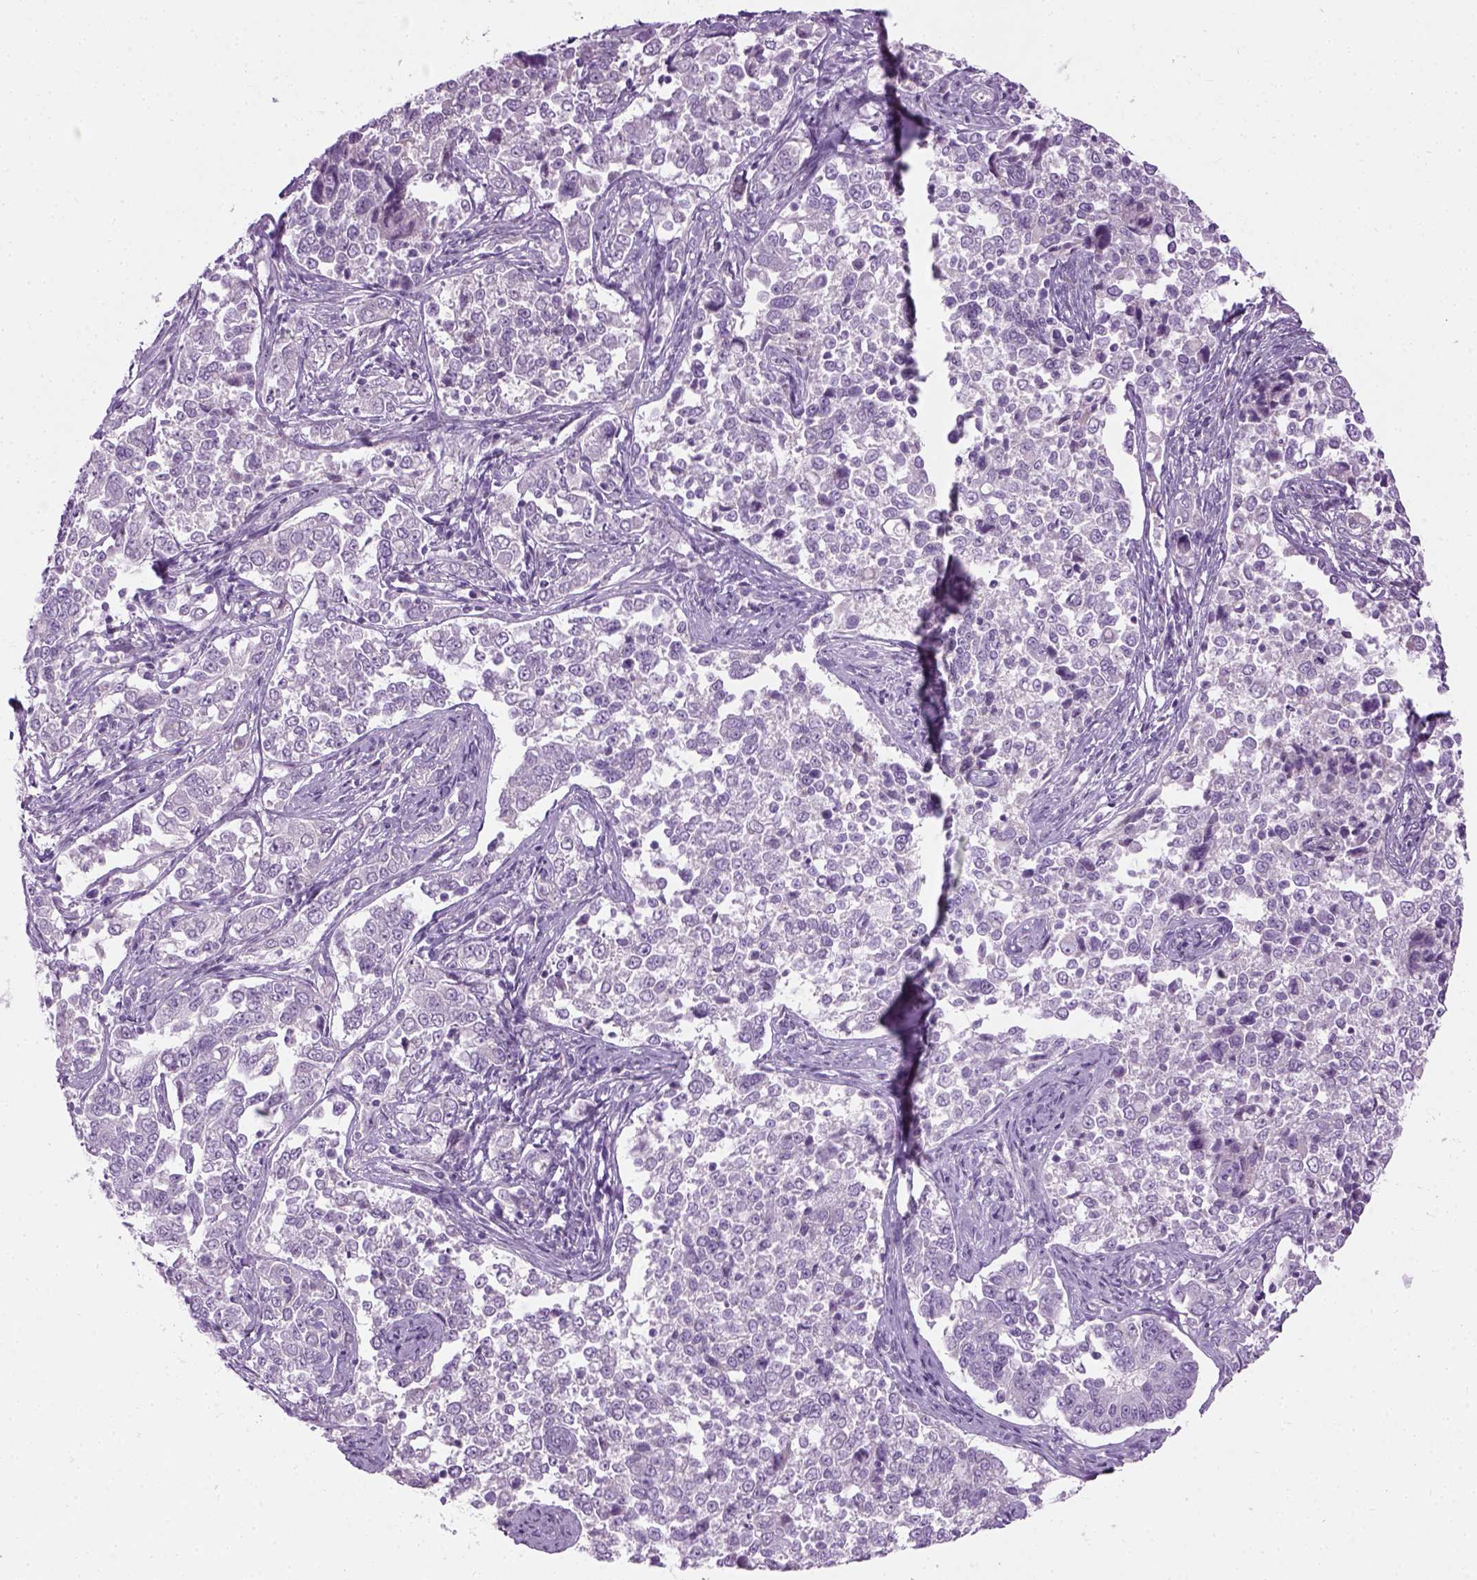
{"staining": {"intensity": "negative", "quantity": "none", "location": "none"}, "tissue": "endometrial cancer", "cell_type": "Tumor cells", "image_type": "cancer", "snomed": [{"axis": "morphology", "description": "Adenocarcinoma, NOS"}, {"axis": "topography", "description": "Endometrium"}], "caption": "Tumor cells are negative for protein expression in human adenocarcinoma (endometrial).", "gene": "CIBAR2", "patient": {"sex": "female", "age": 43}}